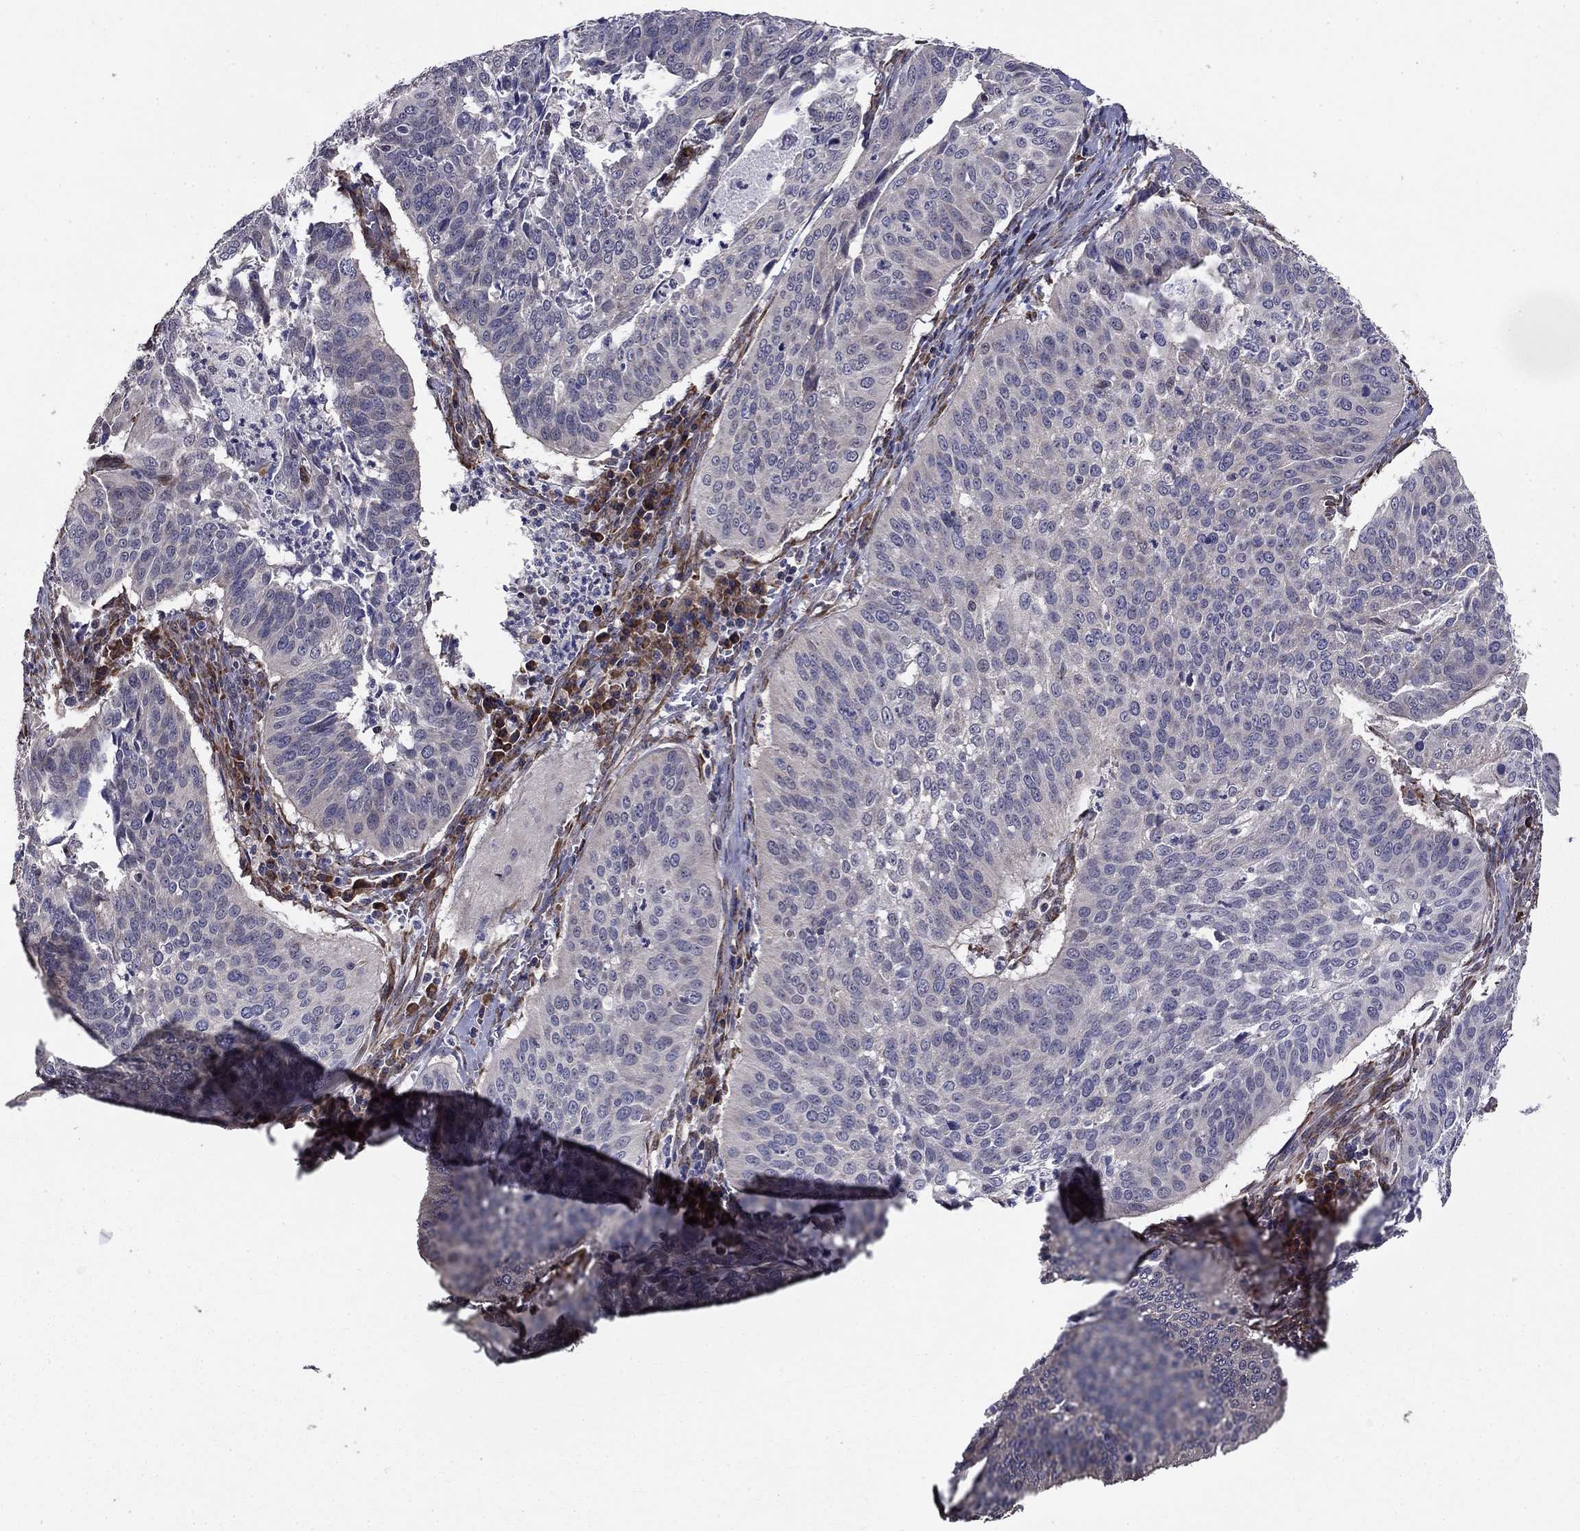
{"staining": {"intensity": "negative", "quantity": "none", "location": "none"}, "tissue": "cervical cancer", "cell_type": "Tumor cells", "image_type": "cancer", "snomed": [{"axis": "morphology", "description": "Normal tissue, NOS"}, {"axis": "morphology", "description": "Squamous cell carcinoma, NOS"}, {"axis": "topography", "description": "Cervix"}], "caption": "Protein analysis of cervical cancer shows no significant positivity in tumor cells.", "gene": "NKIRAS1", "patient": {"sex": "female", "age": 39}}